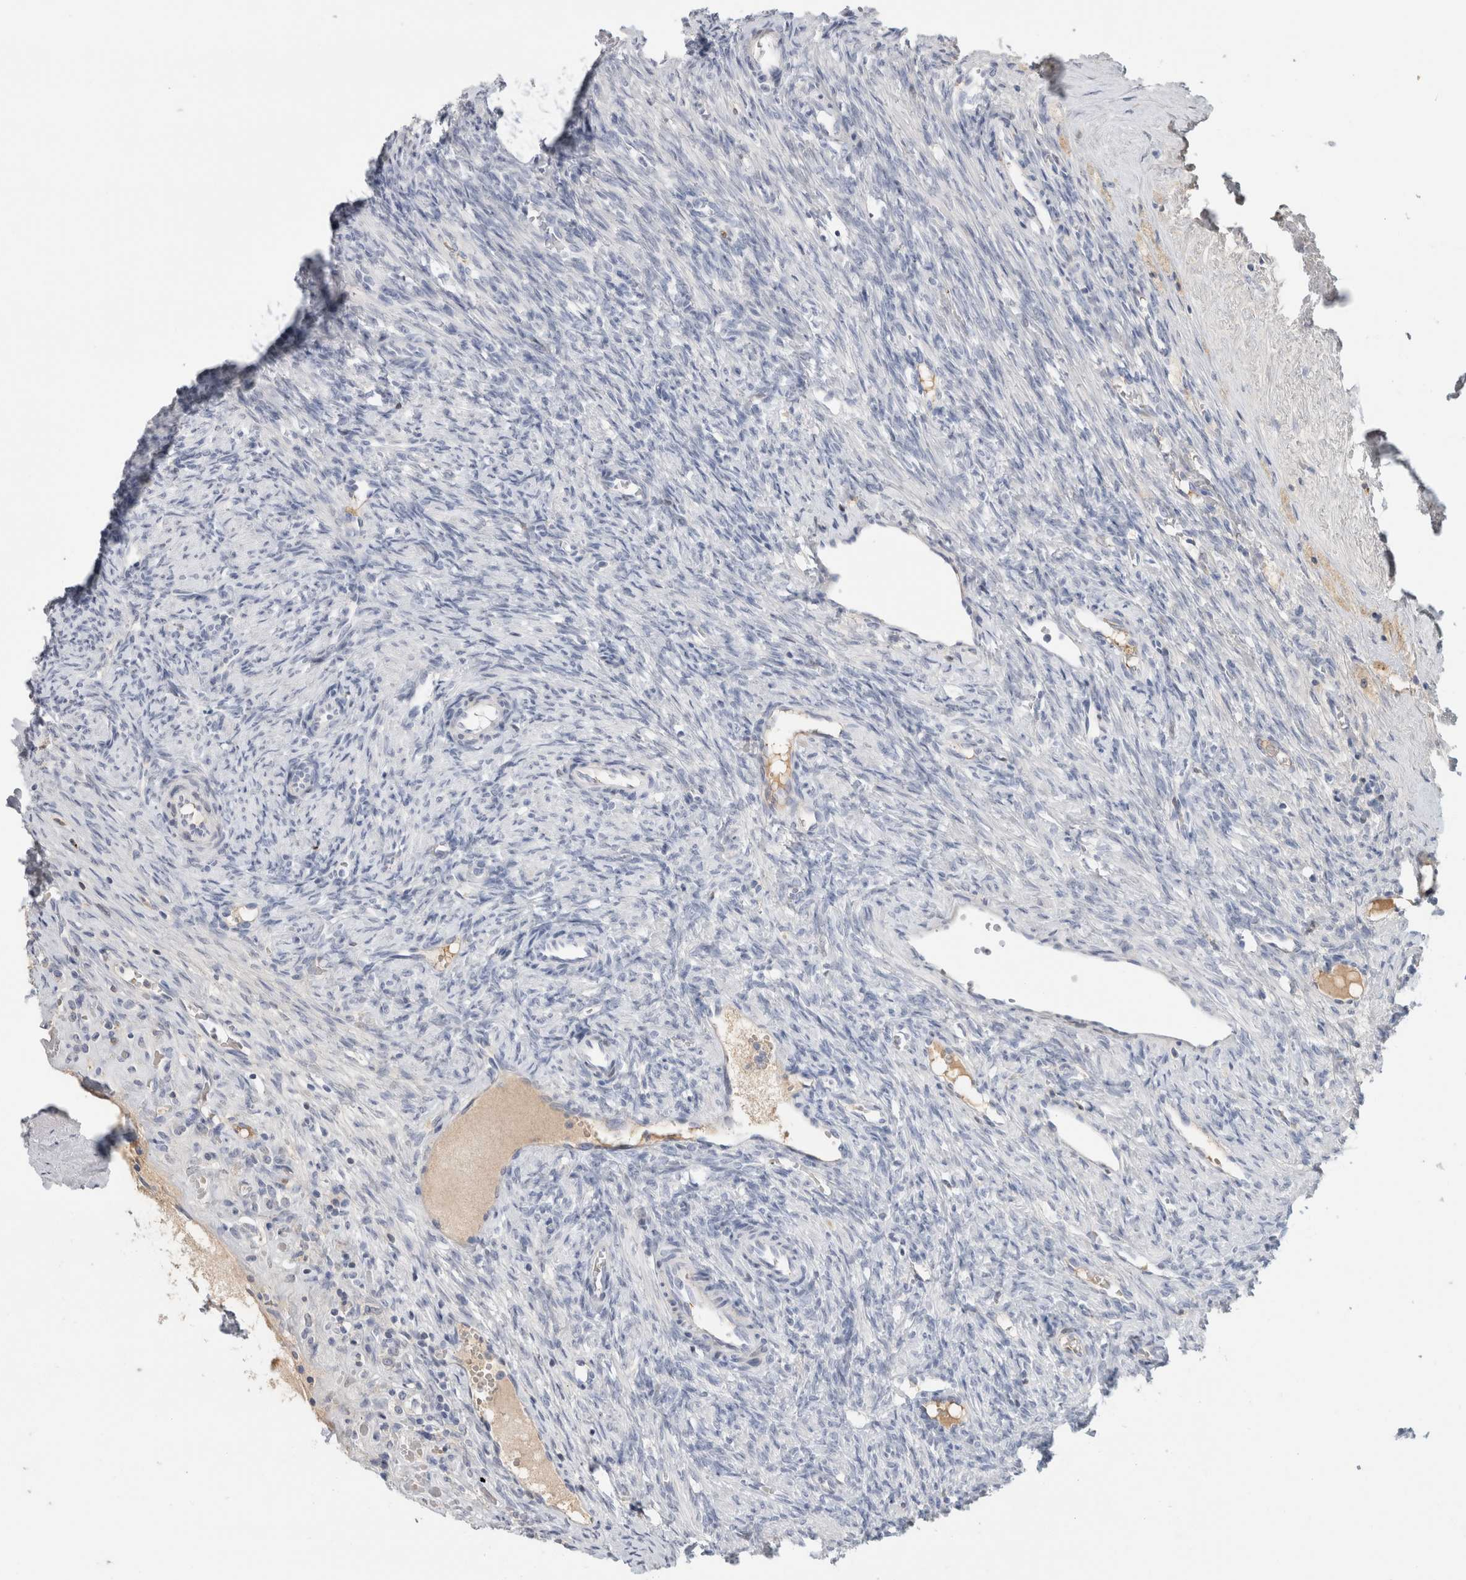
{"staining": {"intensity": "negative", "quantity": "none", "location": "none"}, "tissue": "ovary", "cell_type": "Follicle cells", "image_type": "normal", "snomed": [{"axis": "morphology", "description": "Normal tissue, NOS"}, {"axis": "topography", "description": "Ovary"}], "caption": "This photomicrograph is of benign ovary stained with IHC to label a protein in brown with the nuclei are counter-stained blue. There is no expression in follicle cells. The staining is performed using DAB brown chromogen with nuclei counter-stained in using hematoxylin.", "gene": "SCGB1A1", "patient": {"sex": "female", "age": 41}}